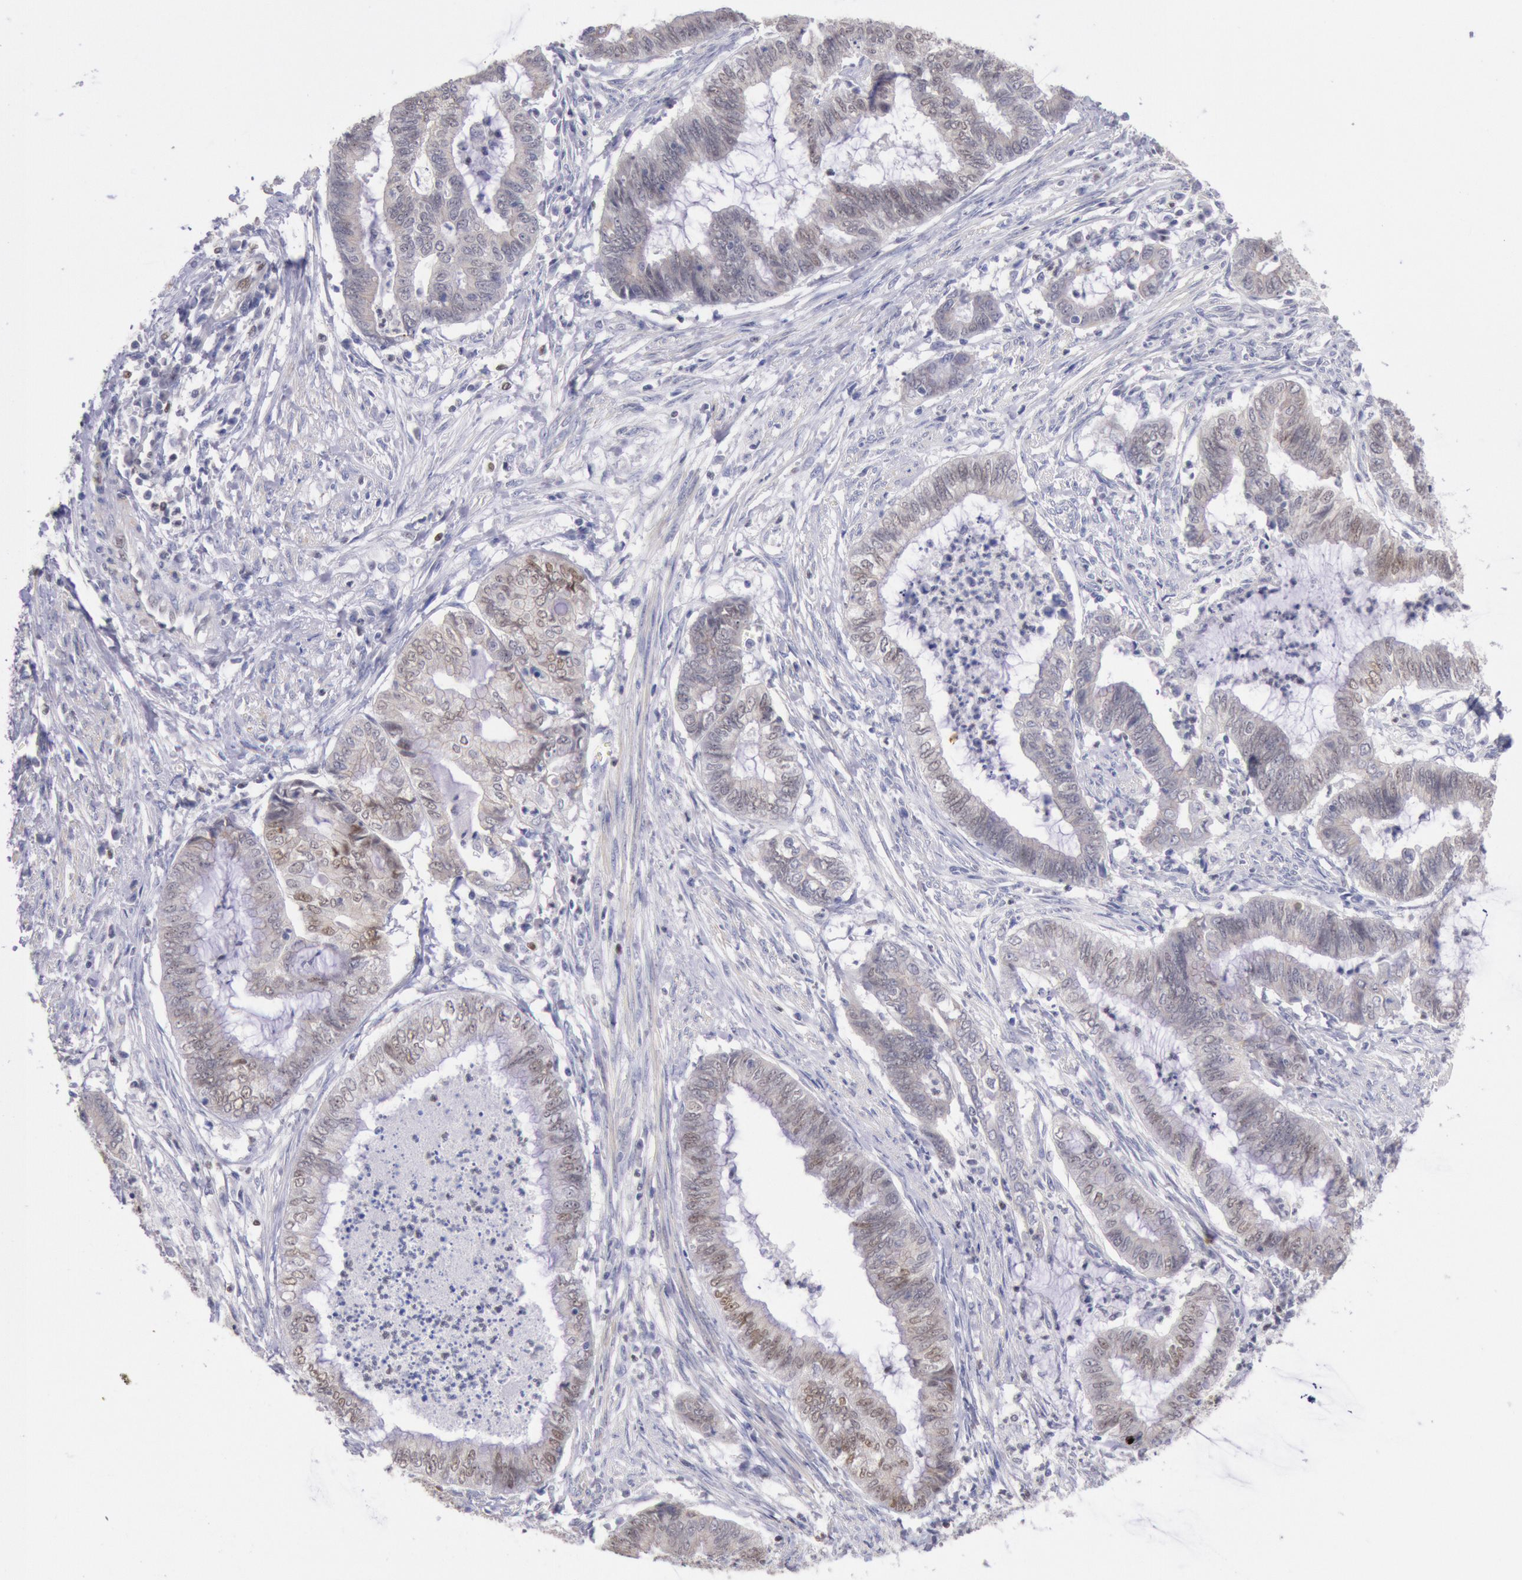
{"staining": {"intensity": "moderate", "quantity": "25%-75%", "location": "nuclear"}, "tissue": "endometrial cancer", "cell_type": "Tumor cells", "image_type": "cancer", "snomed": [{"axis": "morphology", "description": "Necrosis, NOS"}, {"axis": "morphology", "description": "Adenocarcinoma, NOS"}, {"axis": "topography", "description": "Endometrium"}], "caption": "Tumor cells show moderate nuclear staining in about 25%-75% of cells in endometrial cancer.", "gene": "RPS6KA5", "patient": {"sex": "female", "age": 79}}